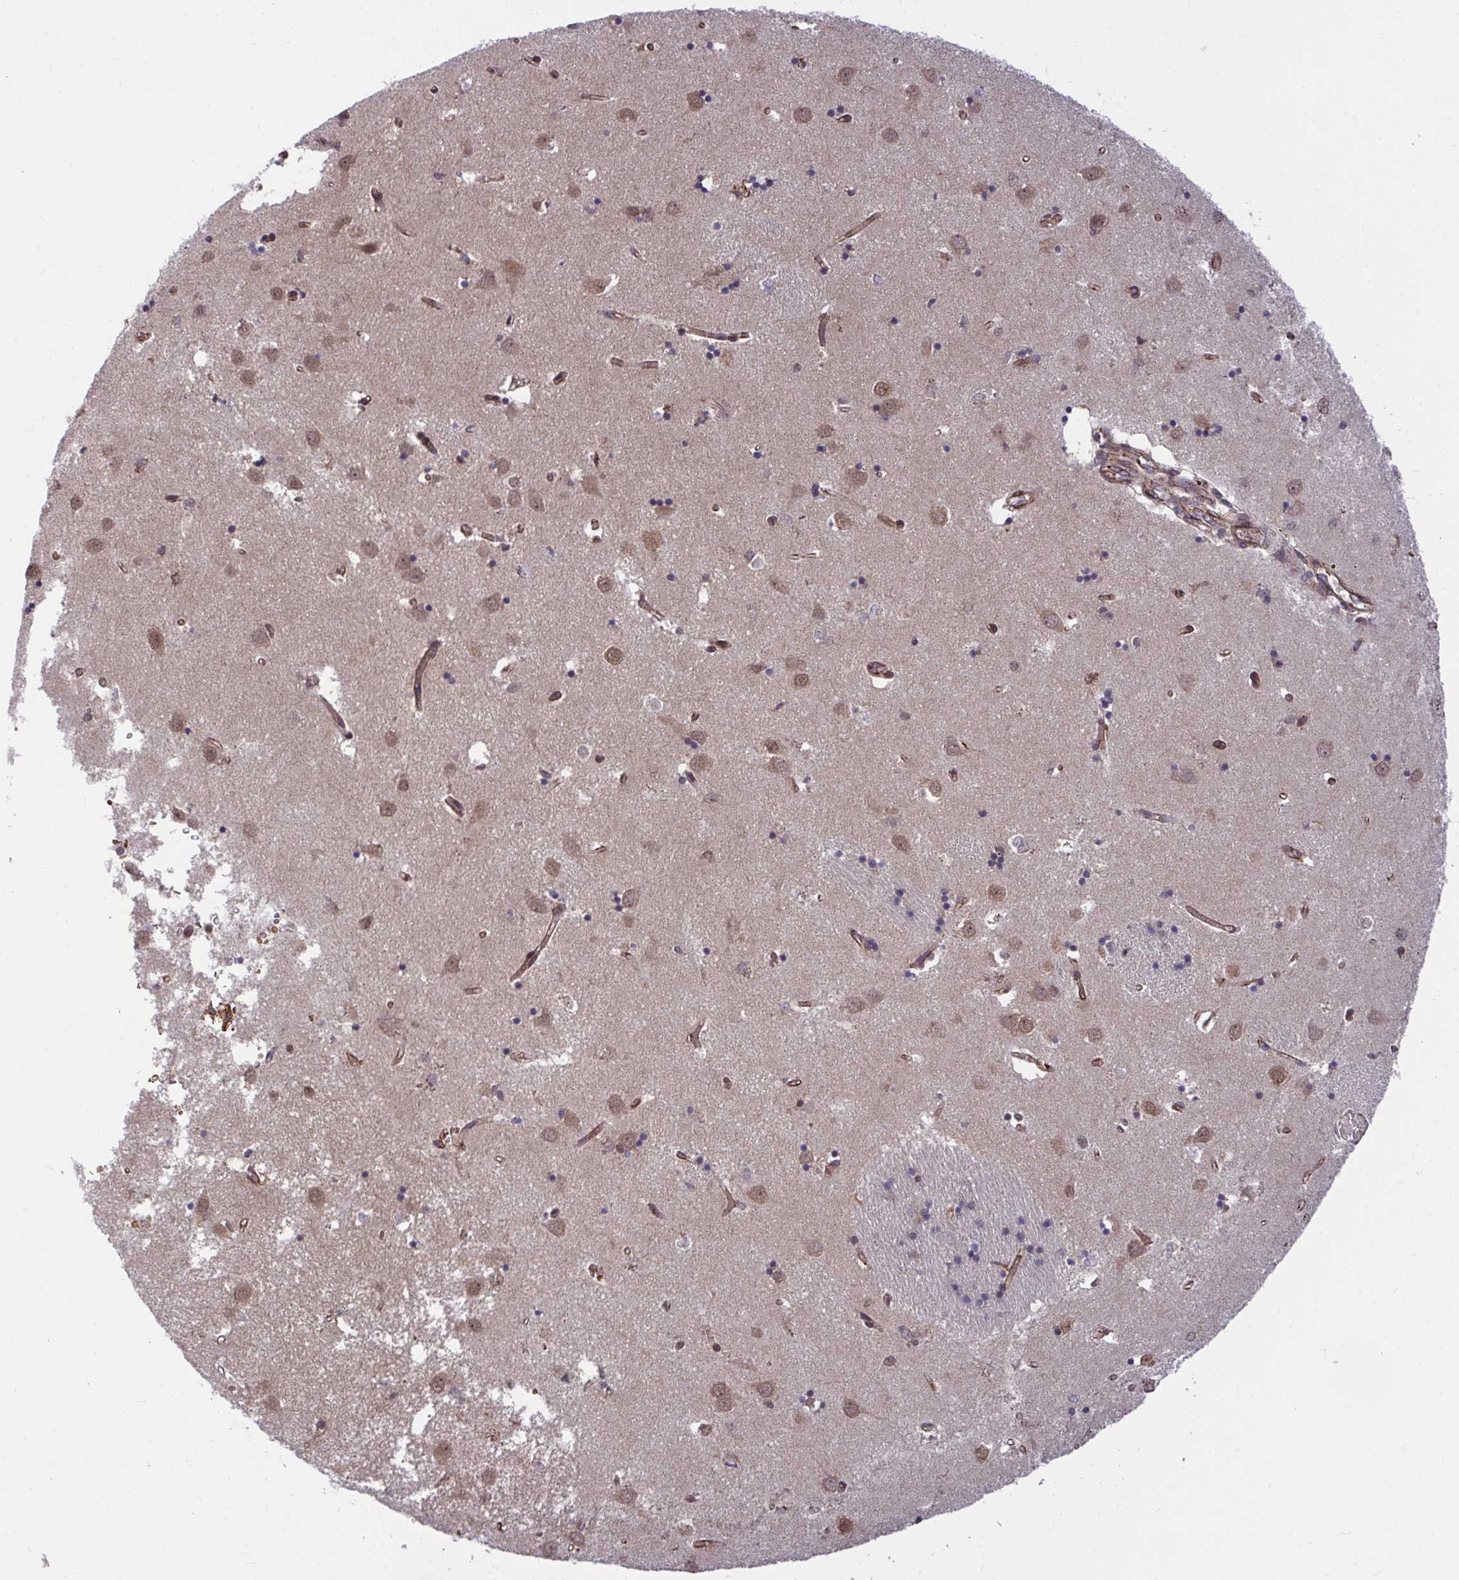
{"staining": {"intensity": "weak", "quantity": "<25%", "location": "nuclear"}, "tissue": "caudate", "cell_type": "Glial cells", "image_type": "normal", "snomed": [{"axis": "morphology", "description": "Normal tissue, NOS"}, {"axis": "topography", "description": "Lateral ventricle wall"}], "caption": "This is an IHC micrograph of normal human caudate. There is no staining in glial cells.", "gene": "PPP1CA", "patient": {"sex": "male", "age": 70}}